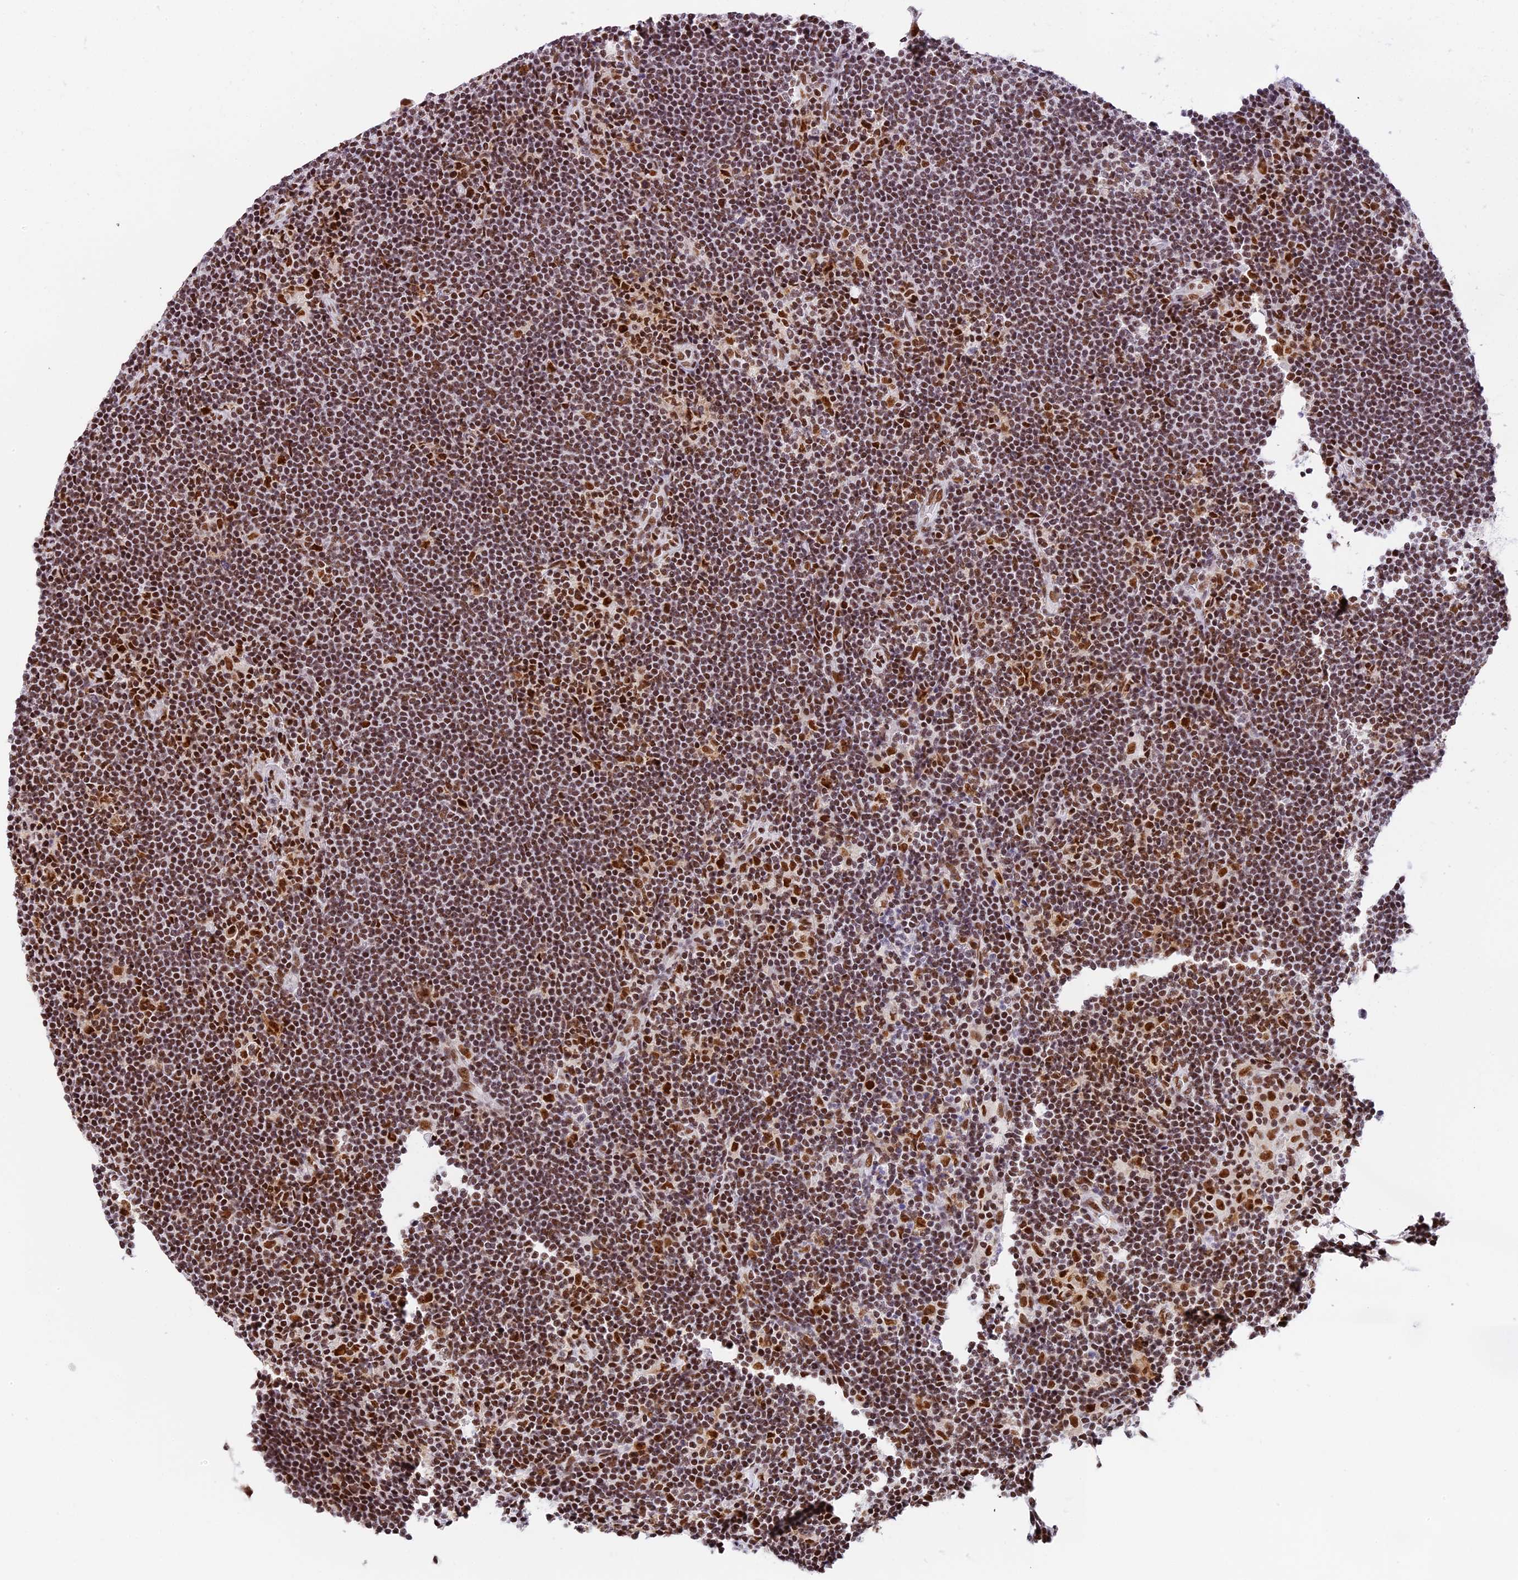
{"staining": {"intensity": "moderate", "quantity": ">75%", "location": "nuclear"}, "tissue": "lymphoma", "cell_type": "Tumor cells", "image_type": "cancer", "snomed": [{"axis": "morphology", "description": "Hodgkin's disease, NOS"}, {"axis": "topography", "description": "Lymph node"}], "caption": "This histopathology image displays immunohistochemistry (IHC) staining of lymphoma, with medium moderate nuclear expression in about >75% of tumor cells.", "gene": "SBNO1", "patient": {"sex": "female", "age": 57}}